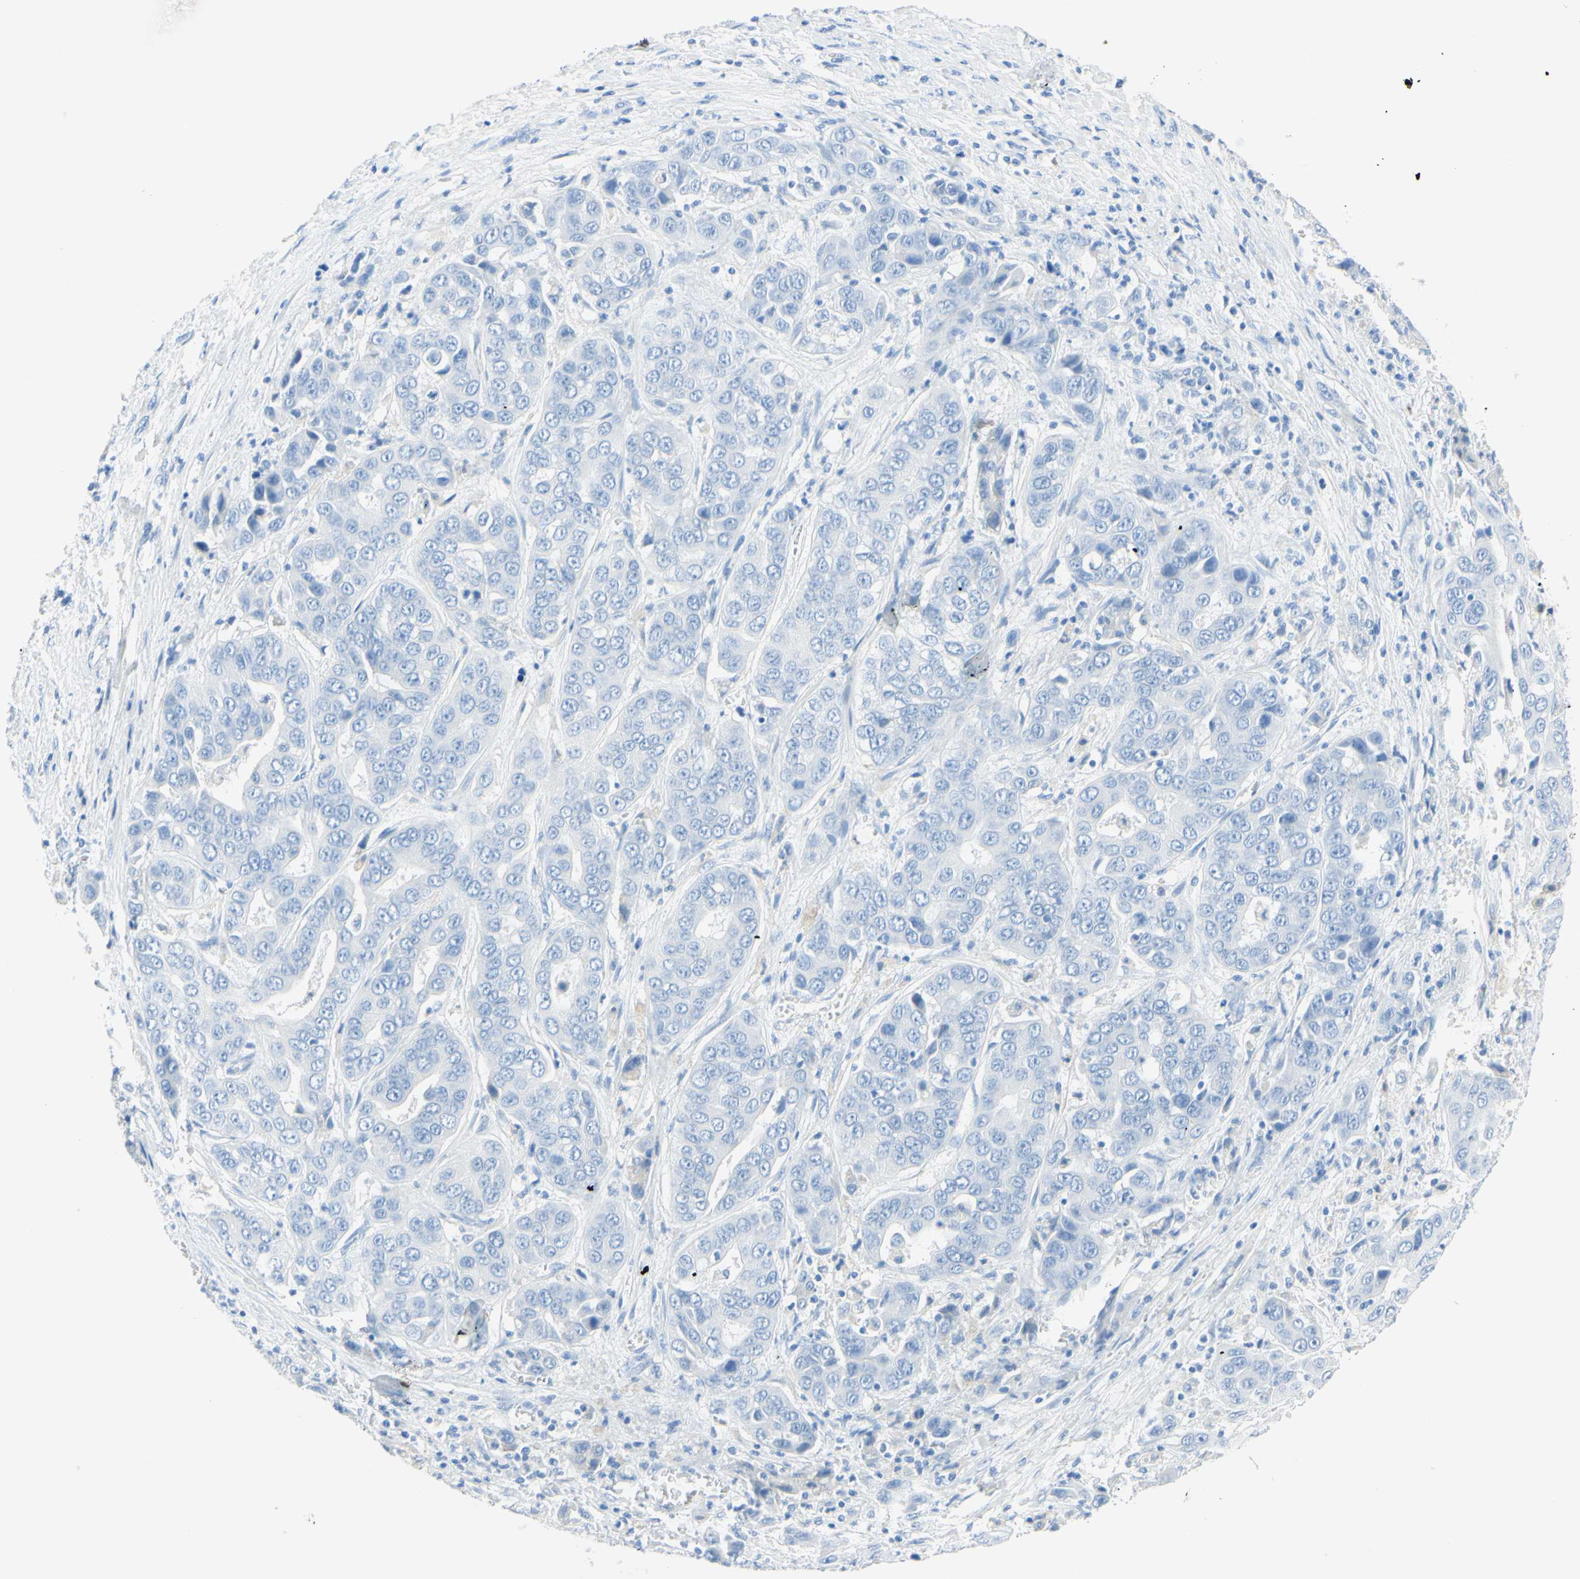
{"staining": {"intensity": "negative", "quantity": "none", "location": "none"}, "tissue": "liver cancer", "cell_type": "Tumor cells", "image_type": "cancer", "snomed": [{"axis": "morphology", "description": "Cholangiocarcinoma"}, {"axis": "topography", "description": "Liver"}], "caption": "DAB immunohistochemical staining of human liver cancer (cholangiocarcinoma) shows no significant positivity in tumor cells.", "gene": "IL6ST", "patient": {"sex": "female", "age": 52}}